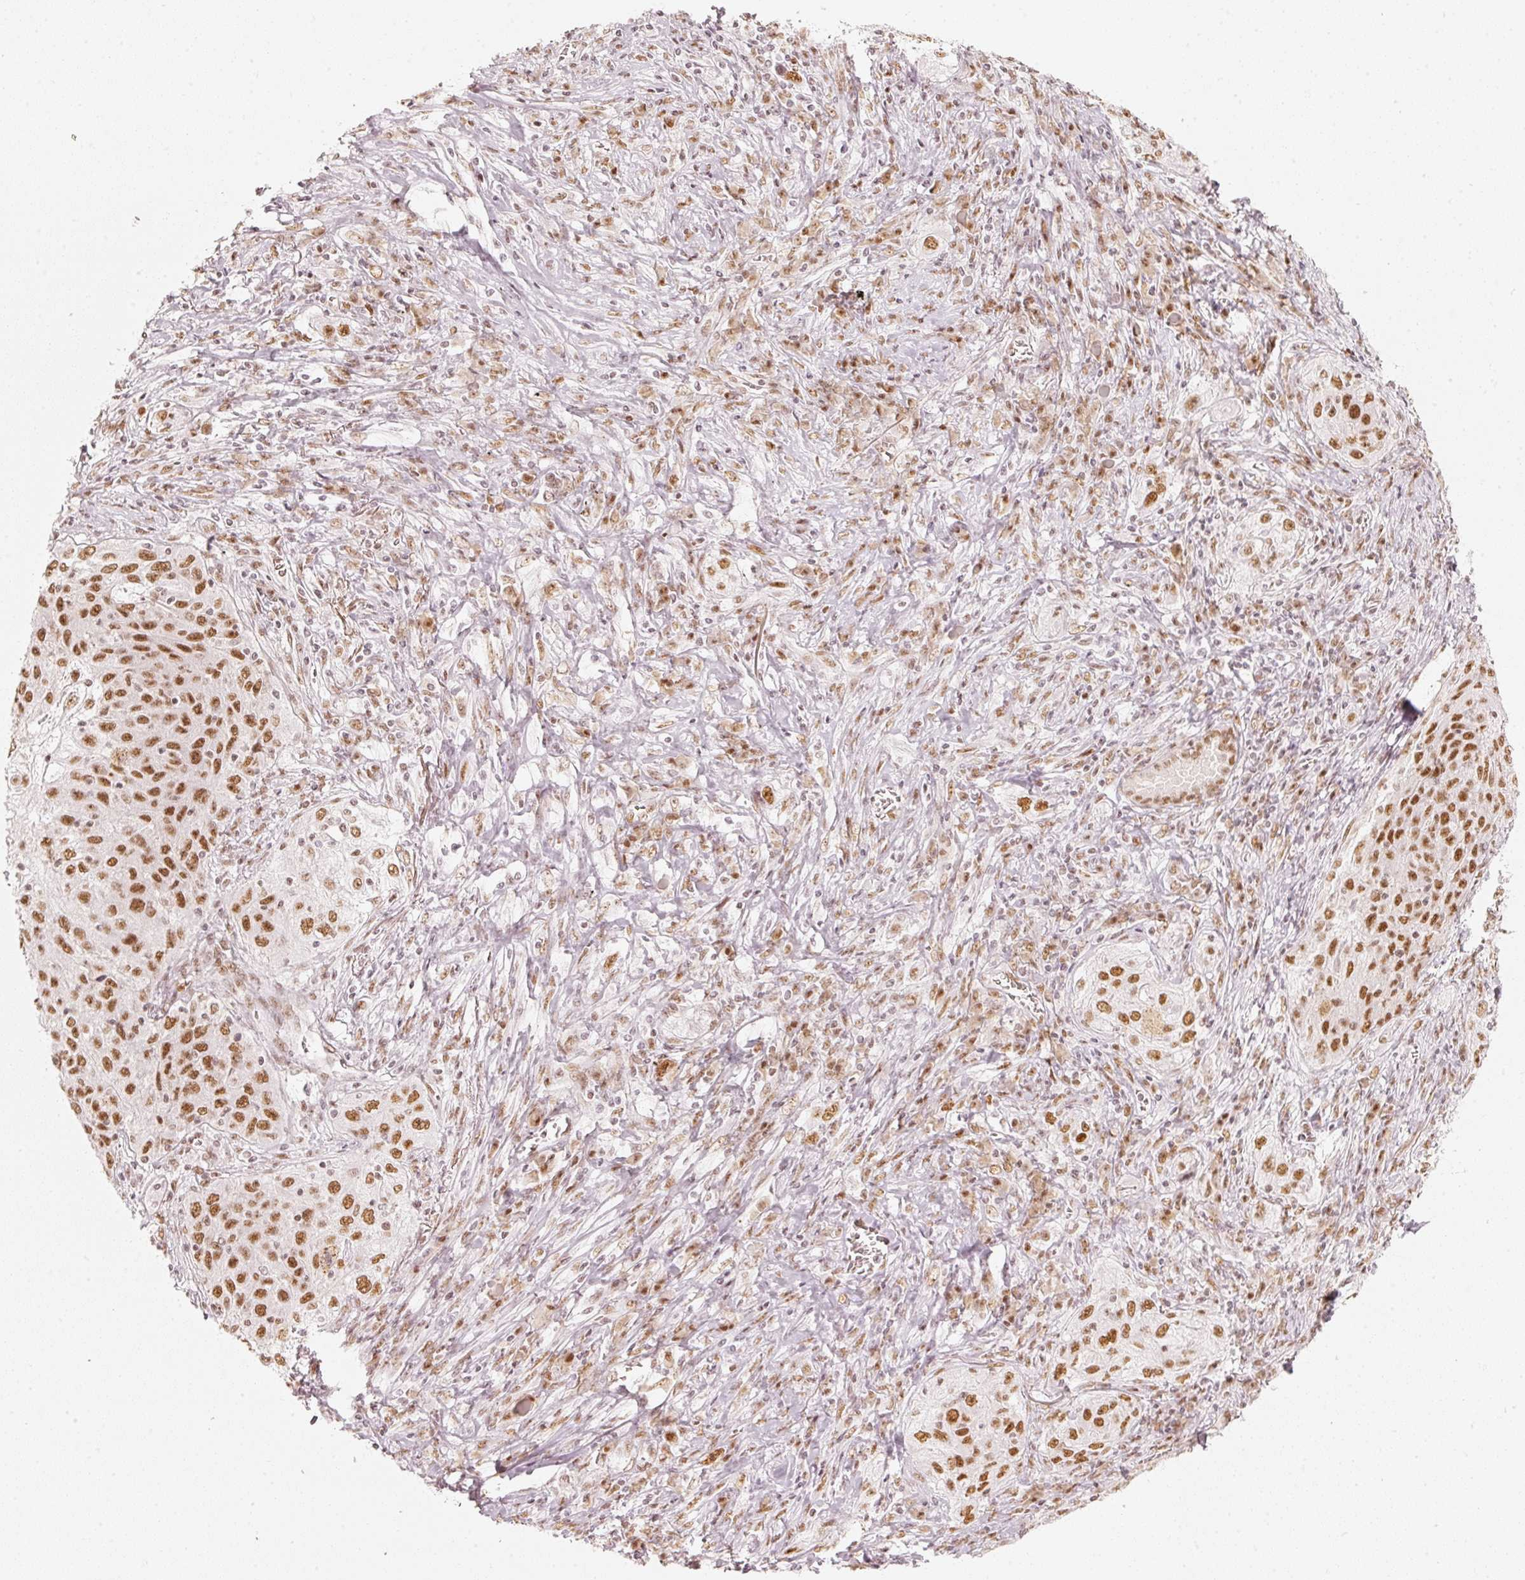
{"staining": {"intensity": "moderate", "quantity": ">75%", "location": "nuclear"}, "tissue": "lung cancer", "cell_type": "Tumor cells", "image_type": "cancer", "snomed": [{"axis": "morphology", "description": "Squamous cell carcinoma, NOS"}, {"axis": "topography", "description": "Lung"}], "caption": "Lung squamous cell carcinoma was stained to show a protein in brown. There is medium levels of moderate nuclear positivity in about >75% of tumor cells.", "gene": "PPP1R10", "patient": {"sex": "female", "age": 69}}